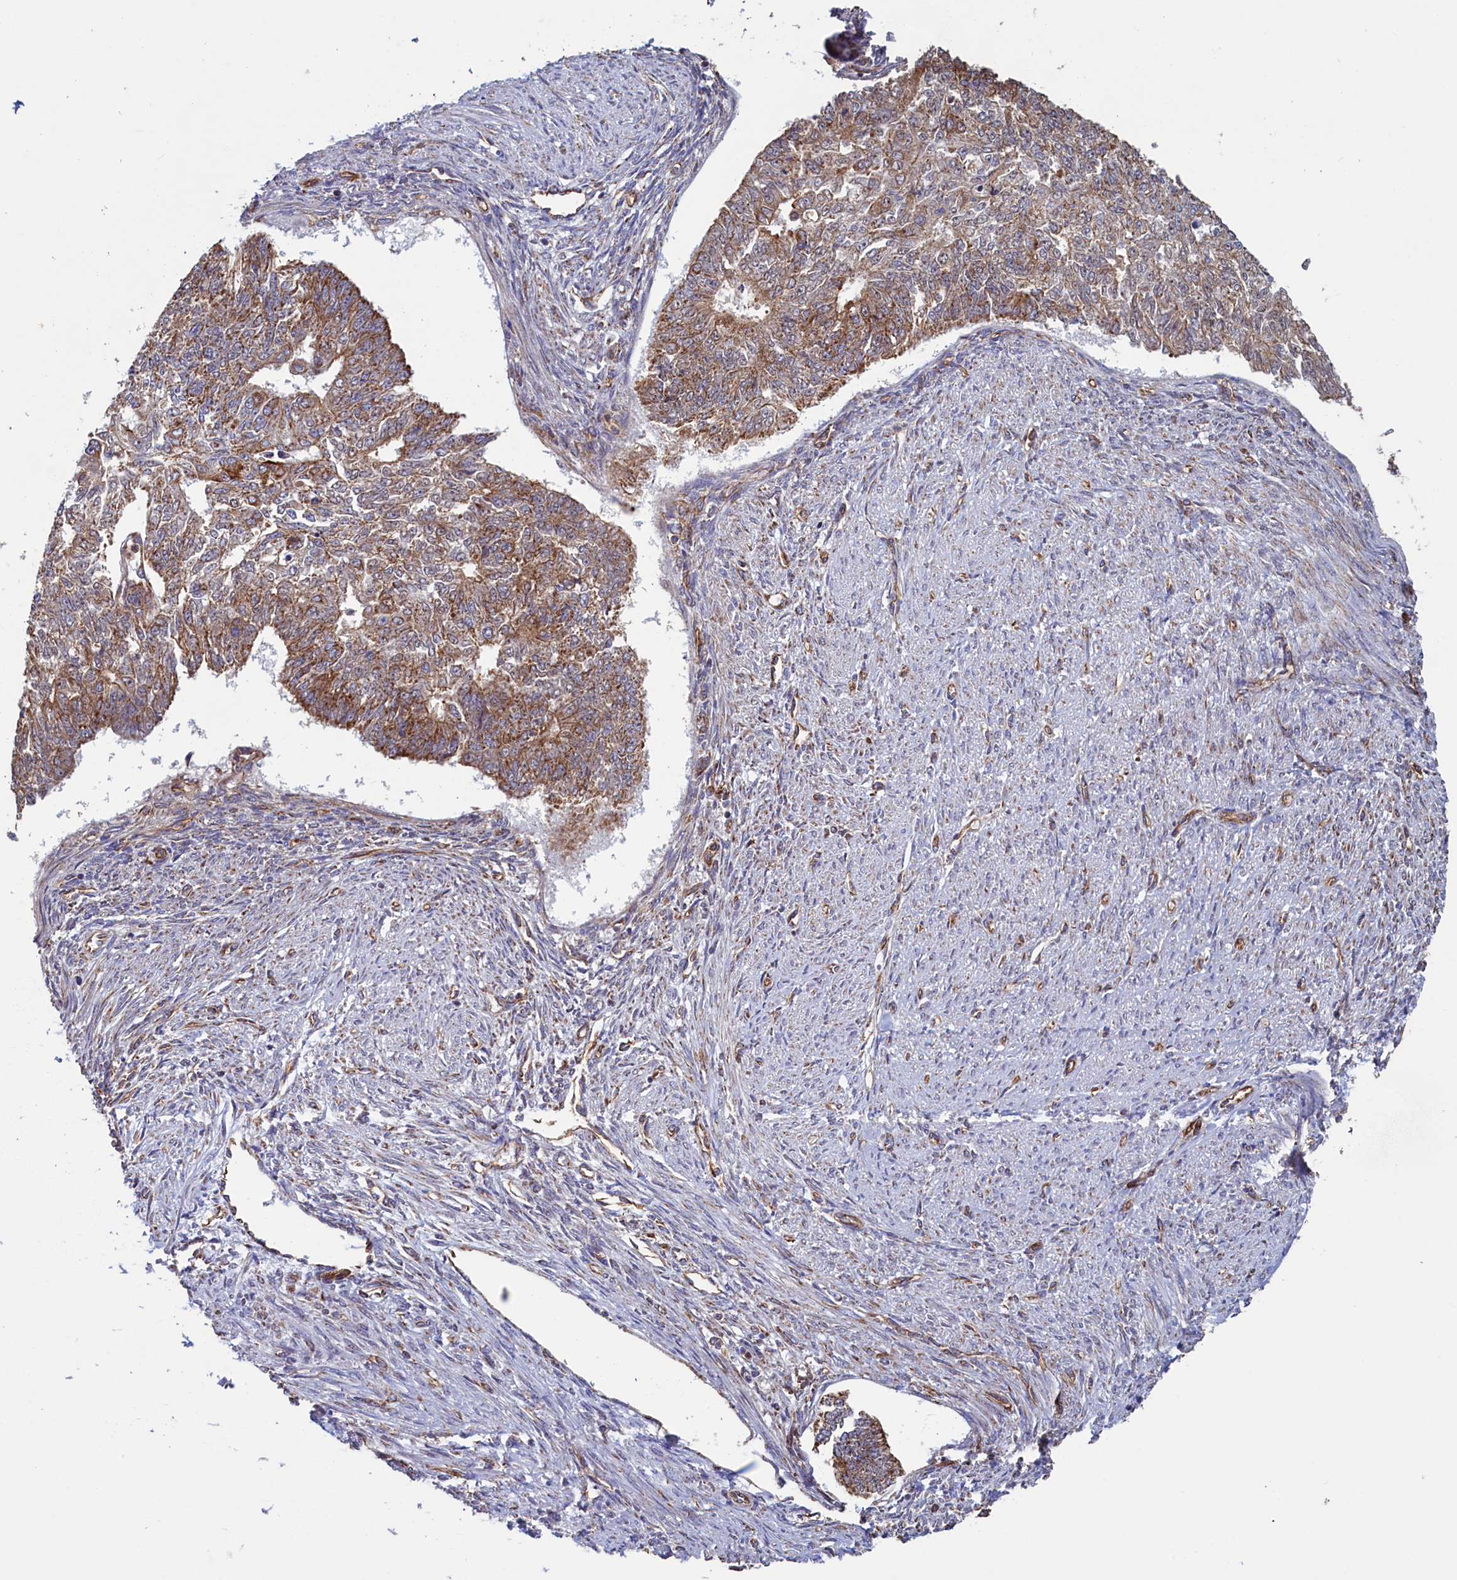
{"staining": {"intensity": "moderate", "quantity": ">75%", "location": "cytoplasmic/membranous"}, "tissue": "endometrial cancer", "cell_type": "Tumor cells", "image_type": "cancer", "snomed": [{"axis": "morphology", "description": "Adenocarcinoma, NOS"}, {"axis": "topography", "description": "Endometrium"}], "caption": "A histopathology image of human endometrial cancer (adenocarcinoma) stained for a protein demonstrates moderate cytoplasmic/membranous brown staining in tumor cells.", "gene": "UBE3B", "patient": {"sex": "female", "age": 32}}